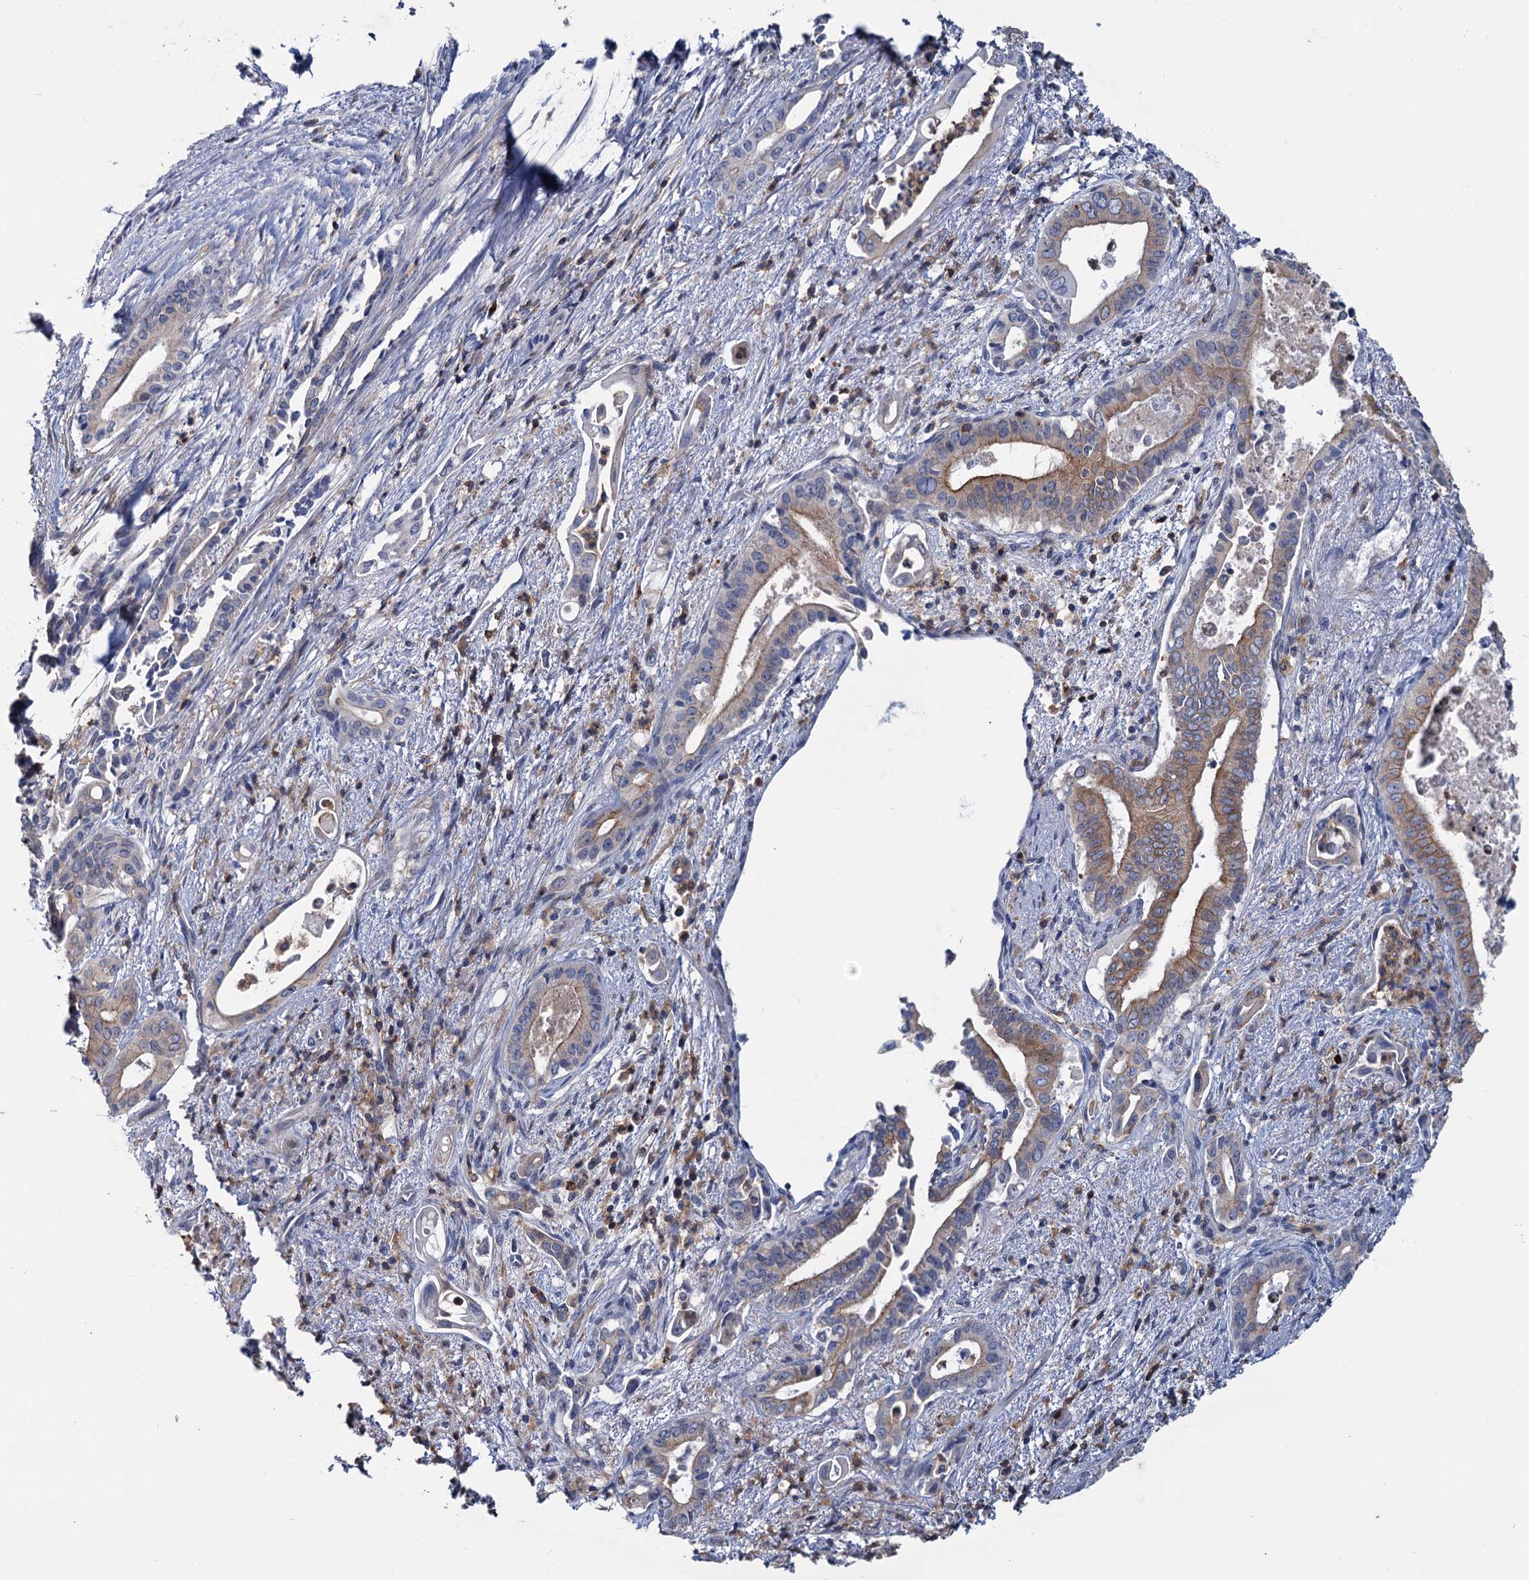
{"staining": {"intensity": "moderate", "quantity": "<25%", "location": "cytoplasmic/membranous"}, "tissue": "pancreatic cancer", "cell_type": "Tumor cells", "image_type": "cancer", "snomed": [{"axis": "morphology", "description": "Adenocarcinoma, NOS"}, {"axis": "topography", "description": "Pancreas"}], "caption": "A low amount of moderate cytoplasmic/membranous positivity is present in about <25% of tumor cells in pancreatic adenocarcinoma tissue.", "gene": "LRCH4", "patient": {"sex": "female", "age": 77}}